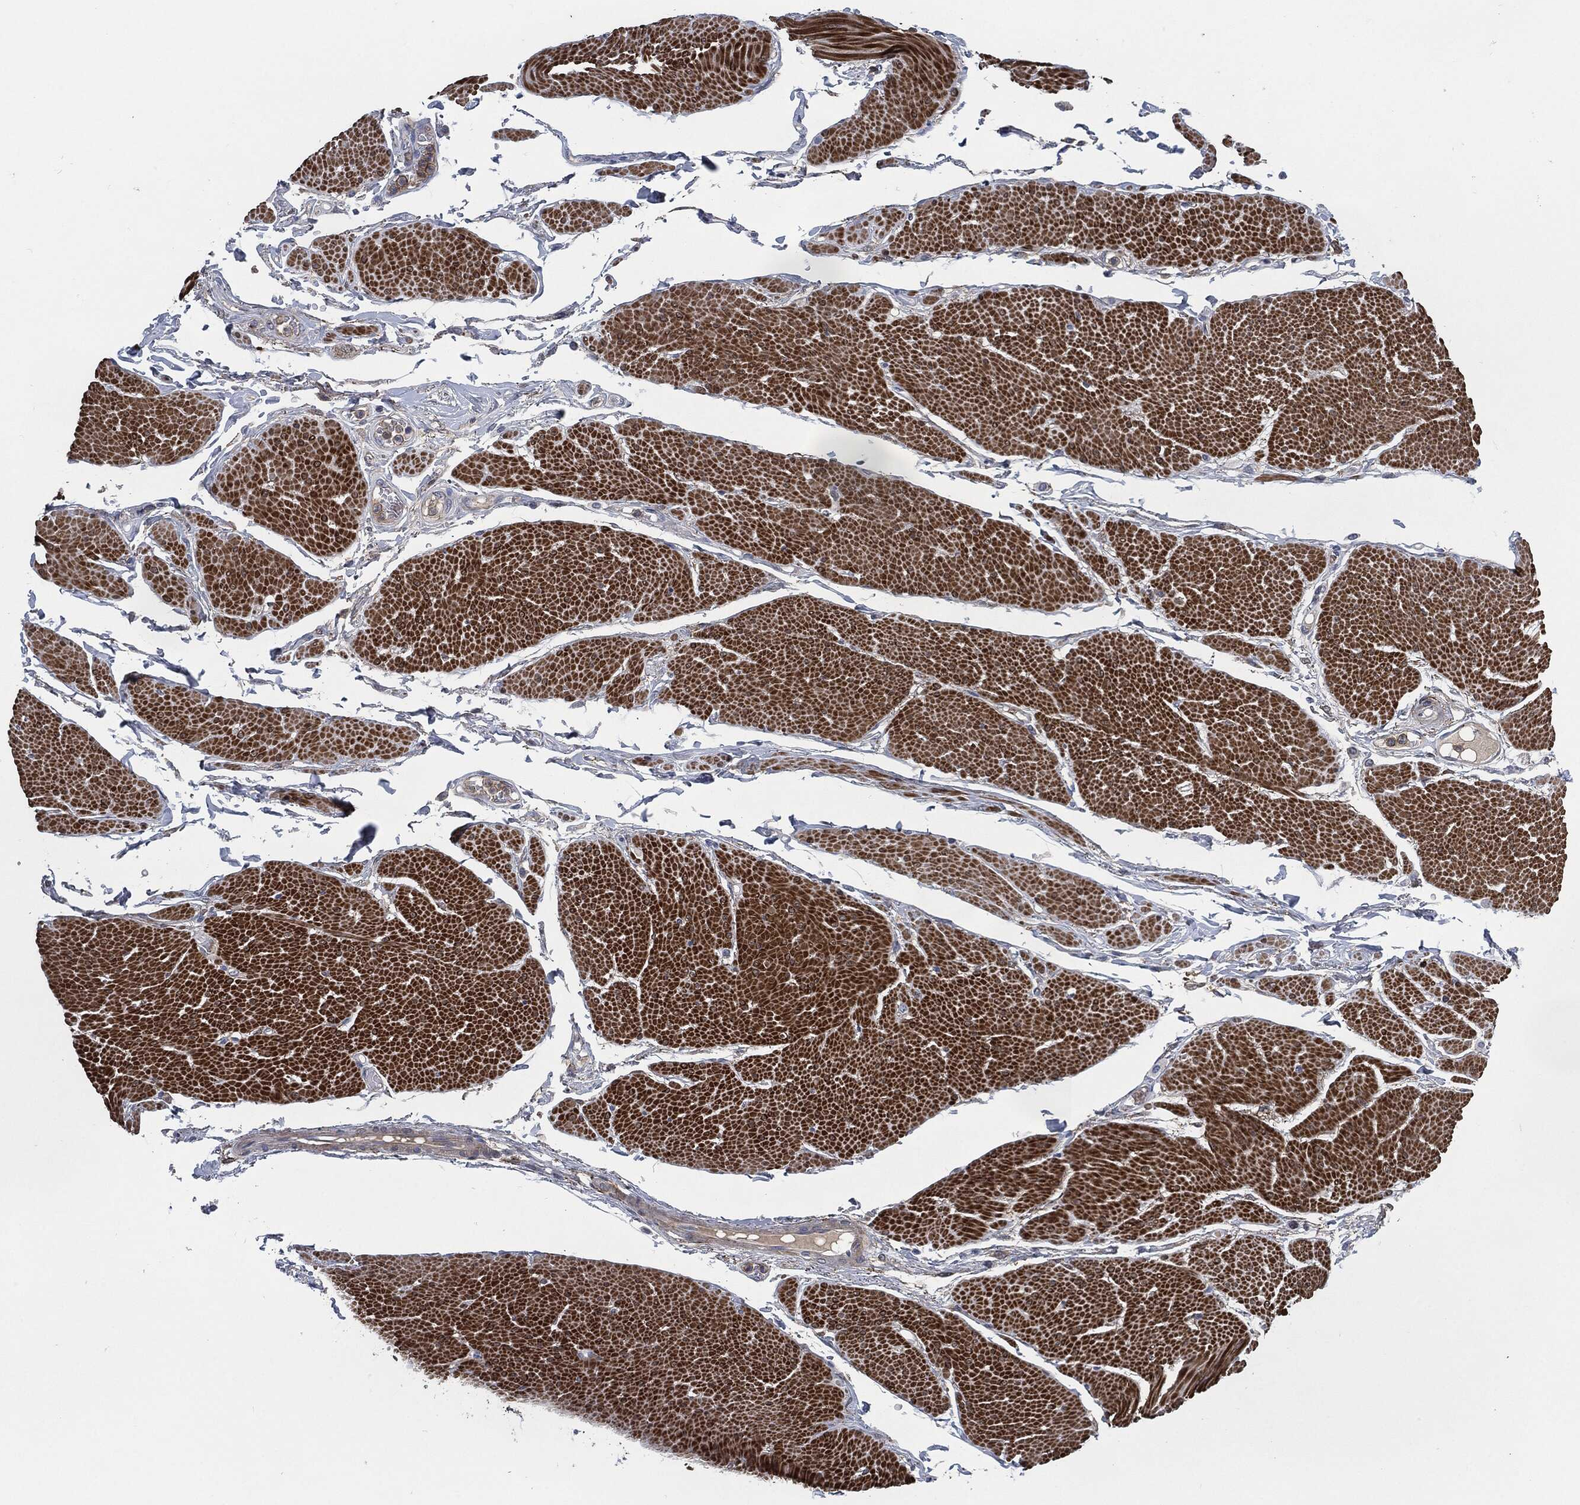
{"staining": {"intensity": "strong", "quantity": "25%-75%", "location": "cytoplasmic/membranous"}, "tissue": "smooth muscle", "cell_type": "Smooth muscle cells", "image_type": "normal", "snomed": [{"axis": "morphology", "description": "Normal tissue, NOS"}, {"axis": "topography", "description": "Smooth muscle"}, {"axis": "topography", "description": "Anal"}], "caption": "This histopathology image displays immunohistochemistry staining of normal human smooth muscle, with high strong cytoplasmic/membranous positivity in about 25%-75% of smooth muscle cells.", "gene": "SVIL", "patient": {"sex": "male", "age": 83}}